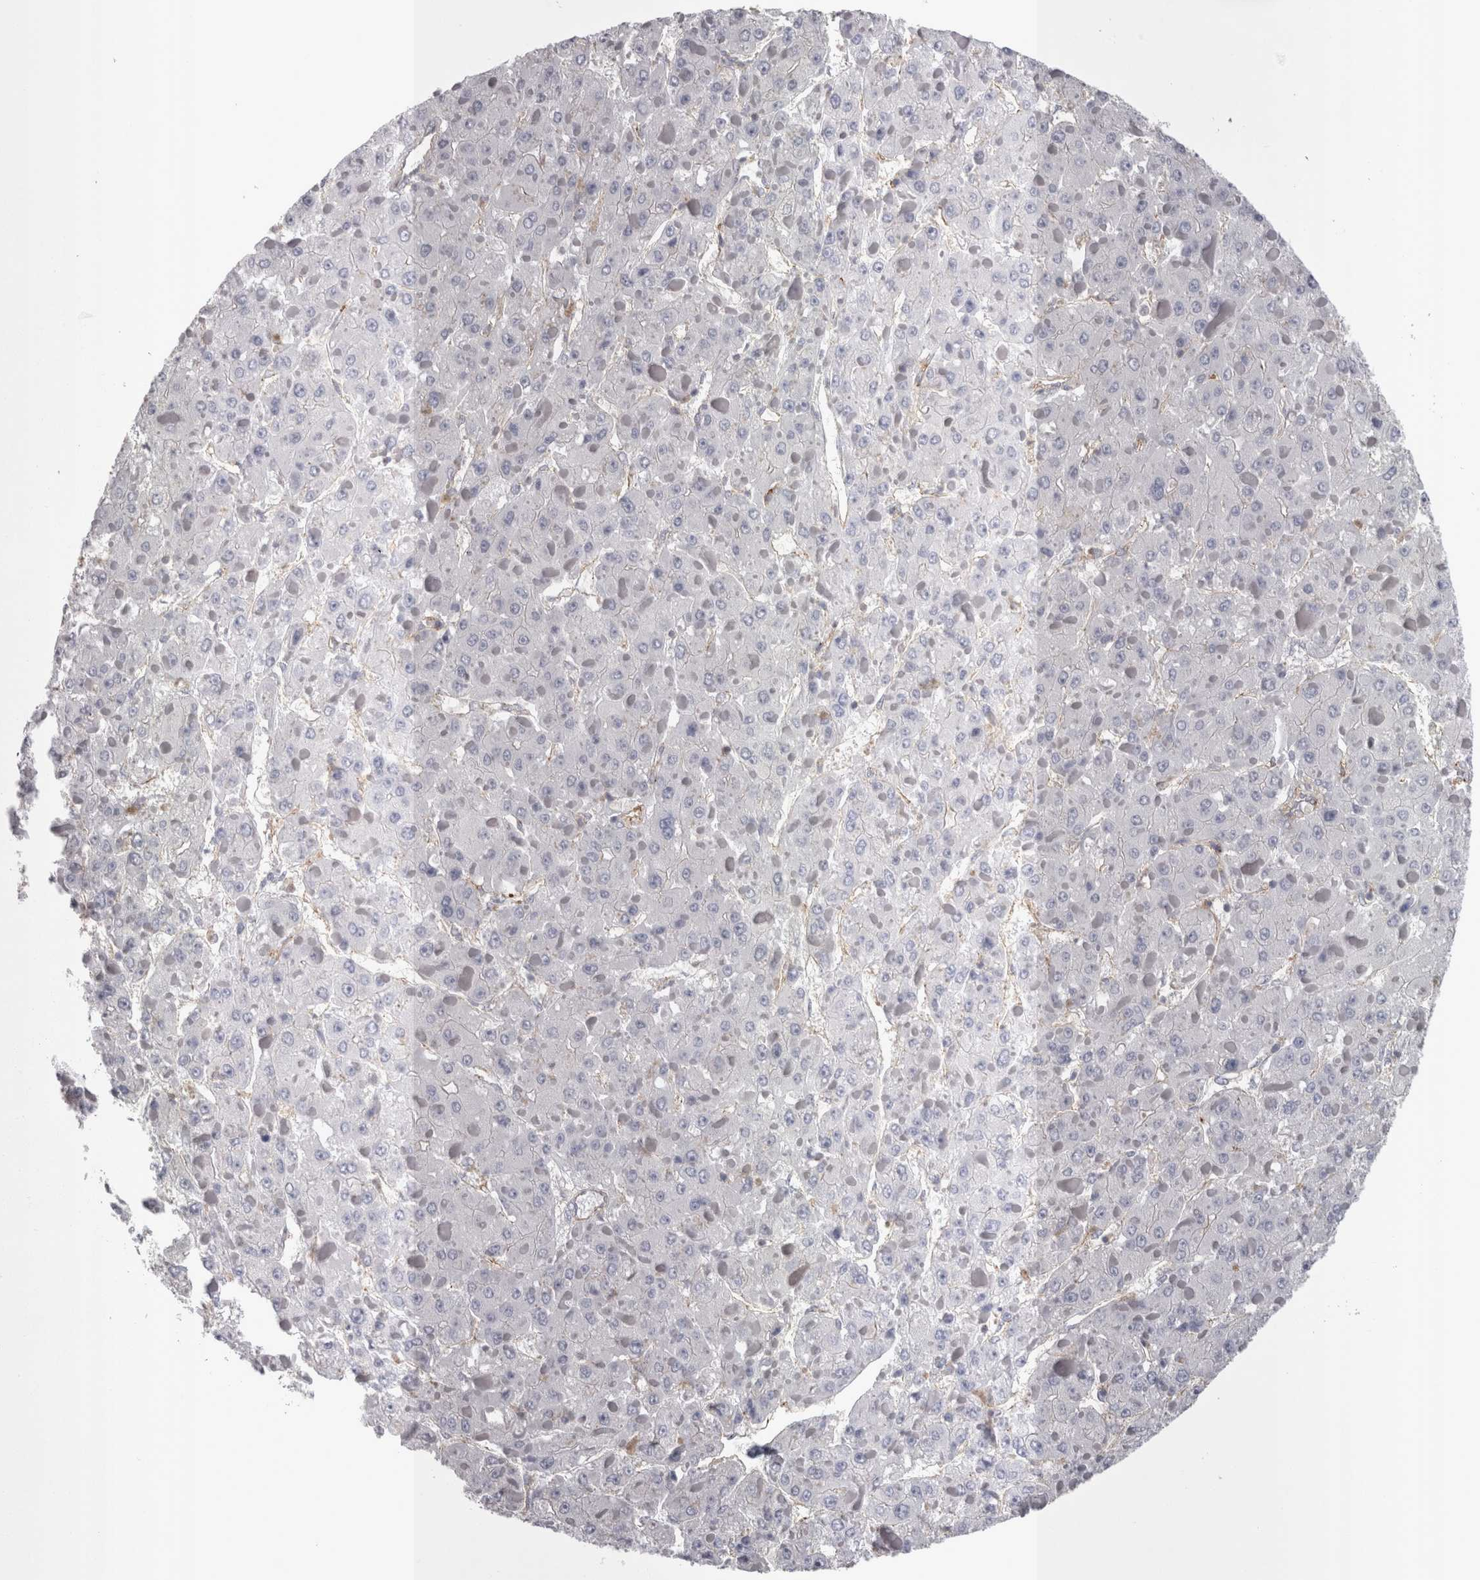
{"staining": {"intensity": "negative", "quantity": "none", "location": "none"}, "tissue": "liver cancer", "cell_type": "Tumor cells", "image_type": "cancer", "snomed": [{"axis": "morphology", "description": "Carcinoma, Hepatocellular, NOS"}, {"axis": "topography", "description": "Liver"}], "caption": "There is no significant positivity in tumor cells of liver cancer.", "gene": "LYZL6", "patient": {"sex": "female", "age": 73}}